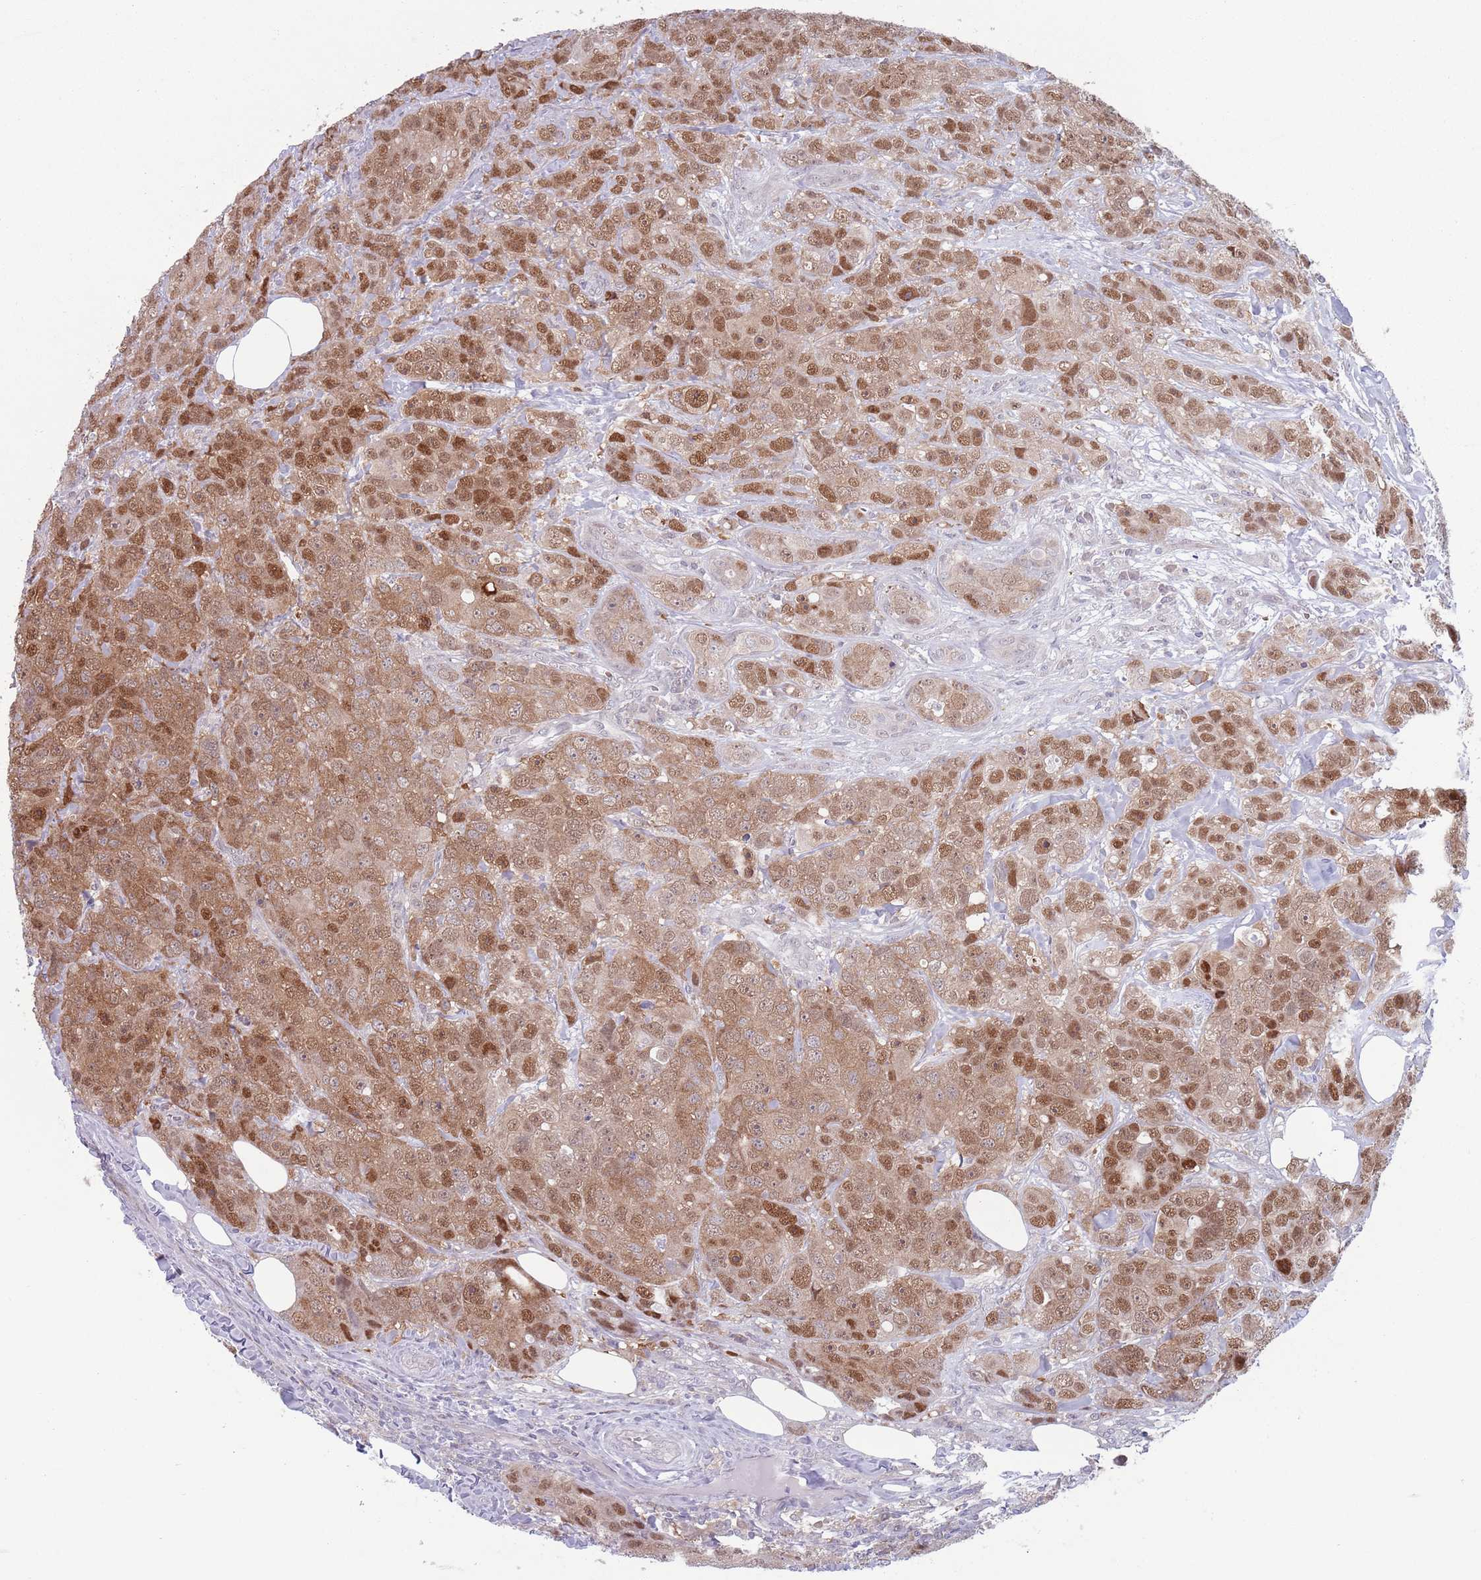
{"staining": {"intensity": "moderate", "quantity": ">75%", "location": "cytoplasmic/membranous,nuclear"}, "tissue": "breast cancer", "cell_type": "Tumor cells", "image_type": "cancer", "snomed": [{"axis": "morphology", "description": "Duct carcinoma"}, {"axis": "topography", "description": "Breast"}], "caption": "Approximately >75% of tumor cells in invasive ductal carcinoma (breast) reveal moderate cytoplasmic/membranous and nuclear protein positivity as visualized by brown immunohistochemical staining.", "gene": "CLNS1A", "patient": {"sex": "female", "age": 43}}